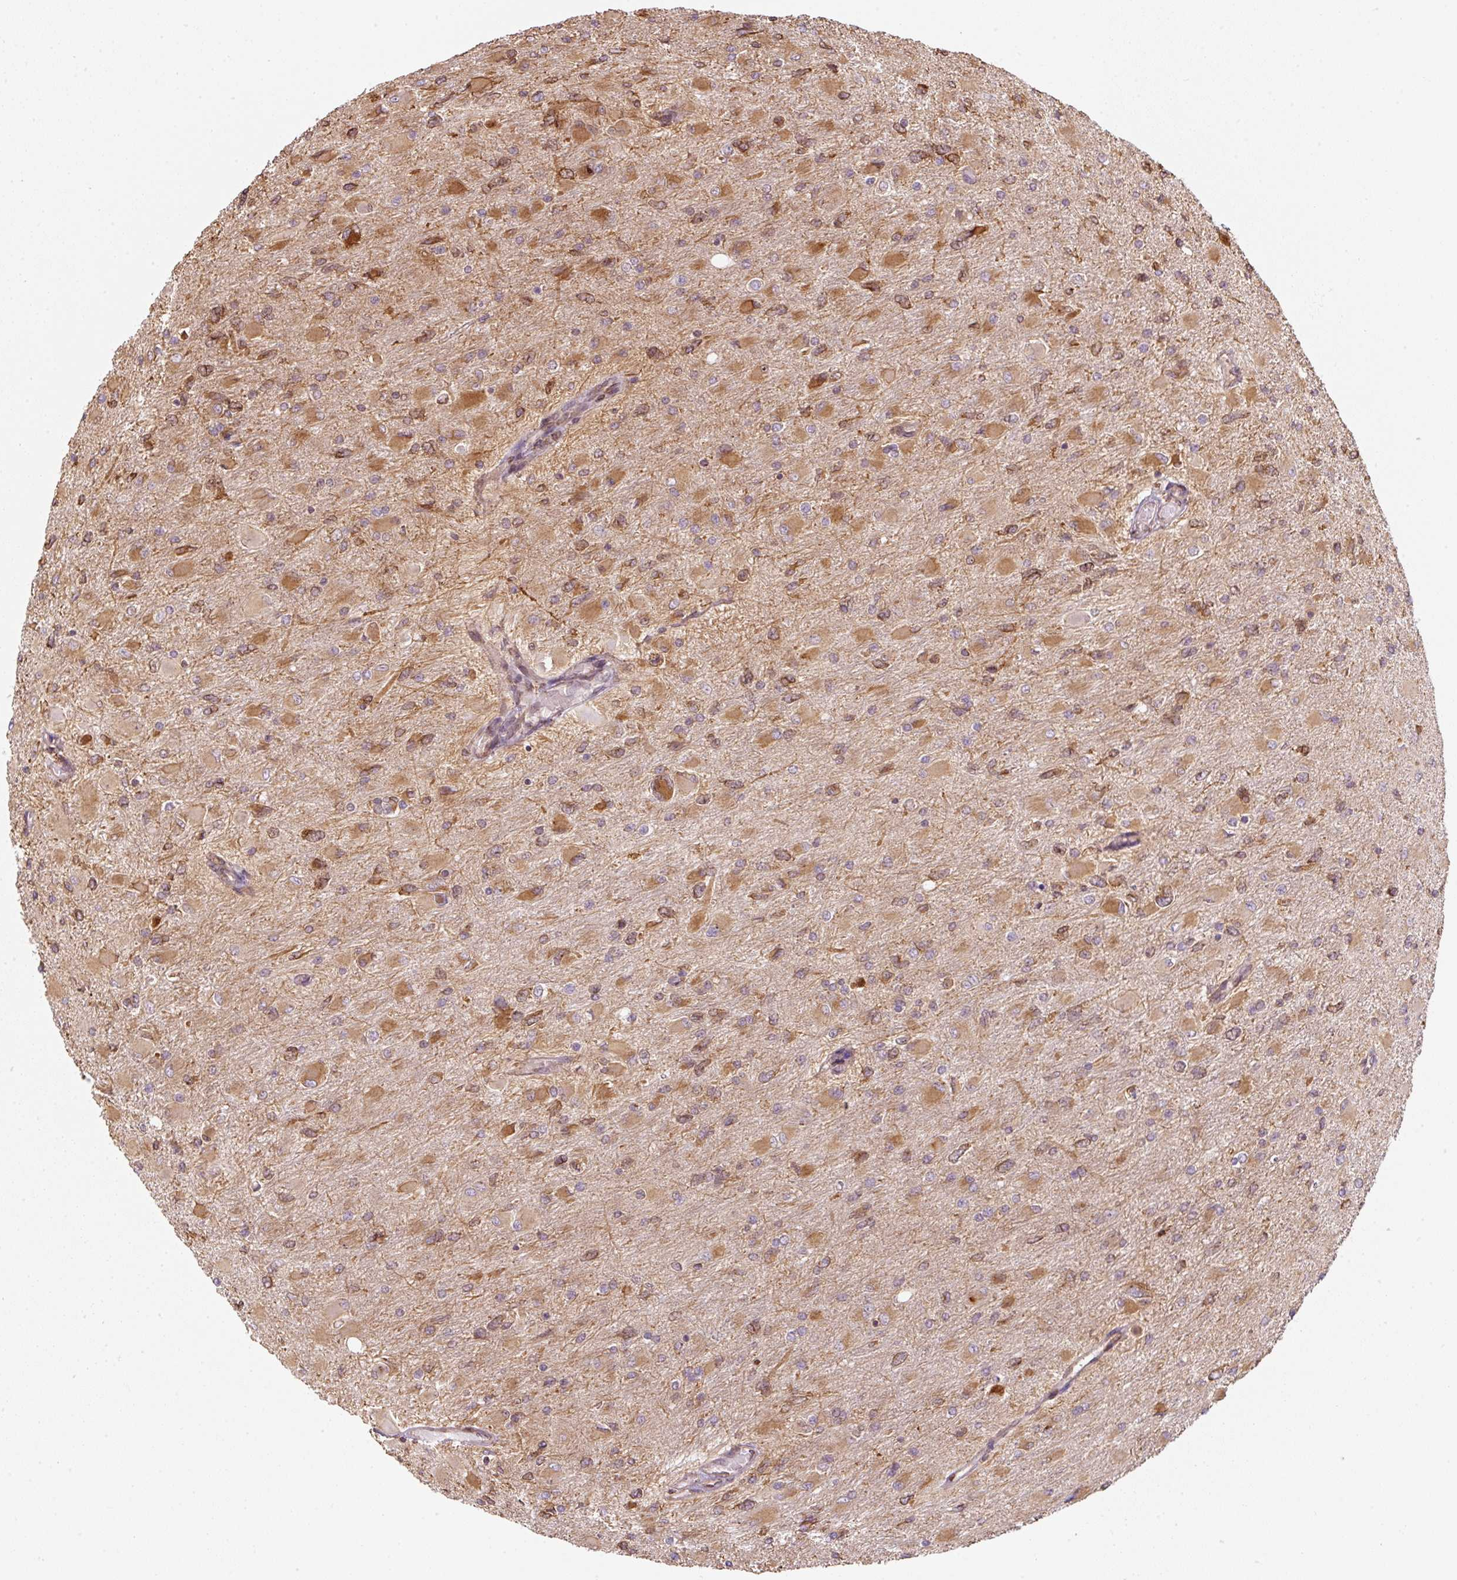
{"staining": {"intensity": "moderate", "quantity": ">75%", "location": "cytoplasmic/membranous"}, "tissue": "glioma", "cell_type": "Tumor cells", "image_type": "cancer", "snomed": [{"axis": "morphology", "description": "Glioma, malignant, High grade"}, {"axis": "topography", "description": "Cerebral cortex"}], "caption": "IHC (DAB) staining of malignant glioma (high-grade) shows moderate cytoplasmic/membranous protein positivity in about >75% of tumor cells. (DAB (3,3'-diaminobenzidine) IHC with brightfield microscopy, high magnification).", "gene": "PRKCSH", "patient": {"sex": "female", "age": 36}}